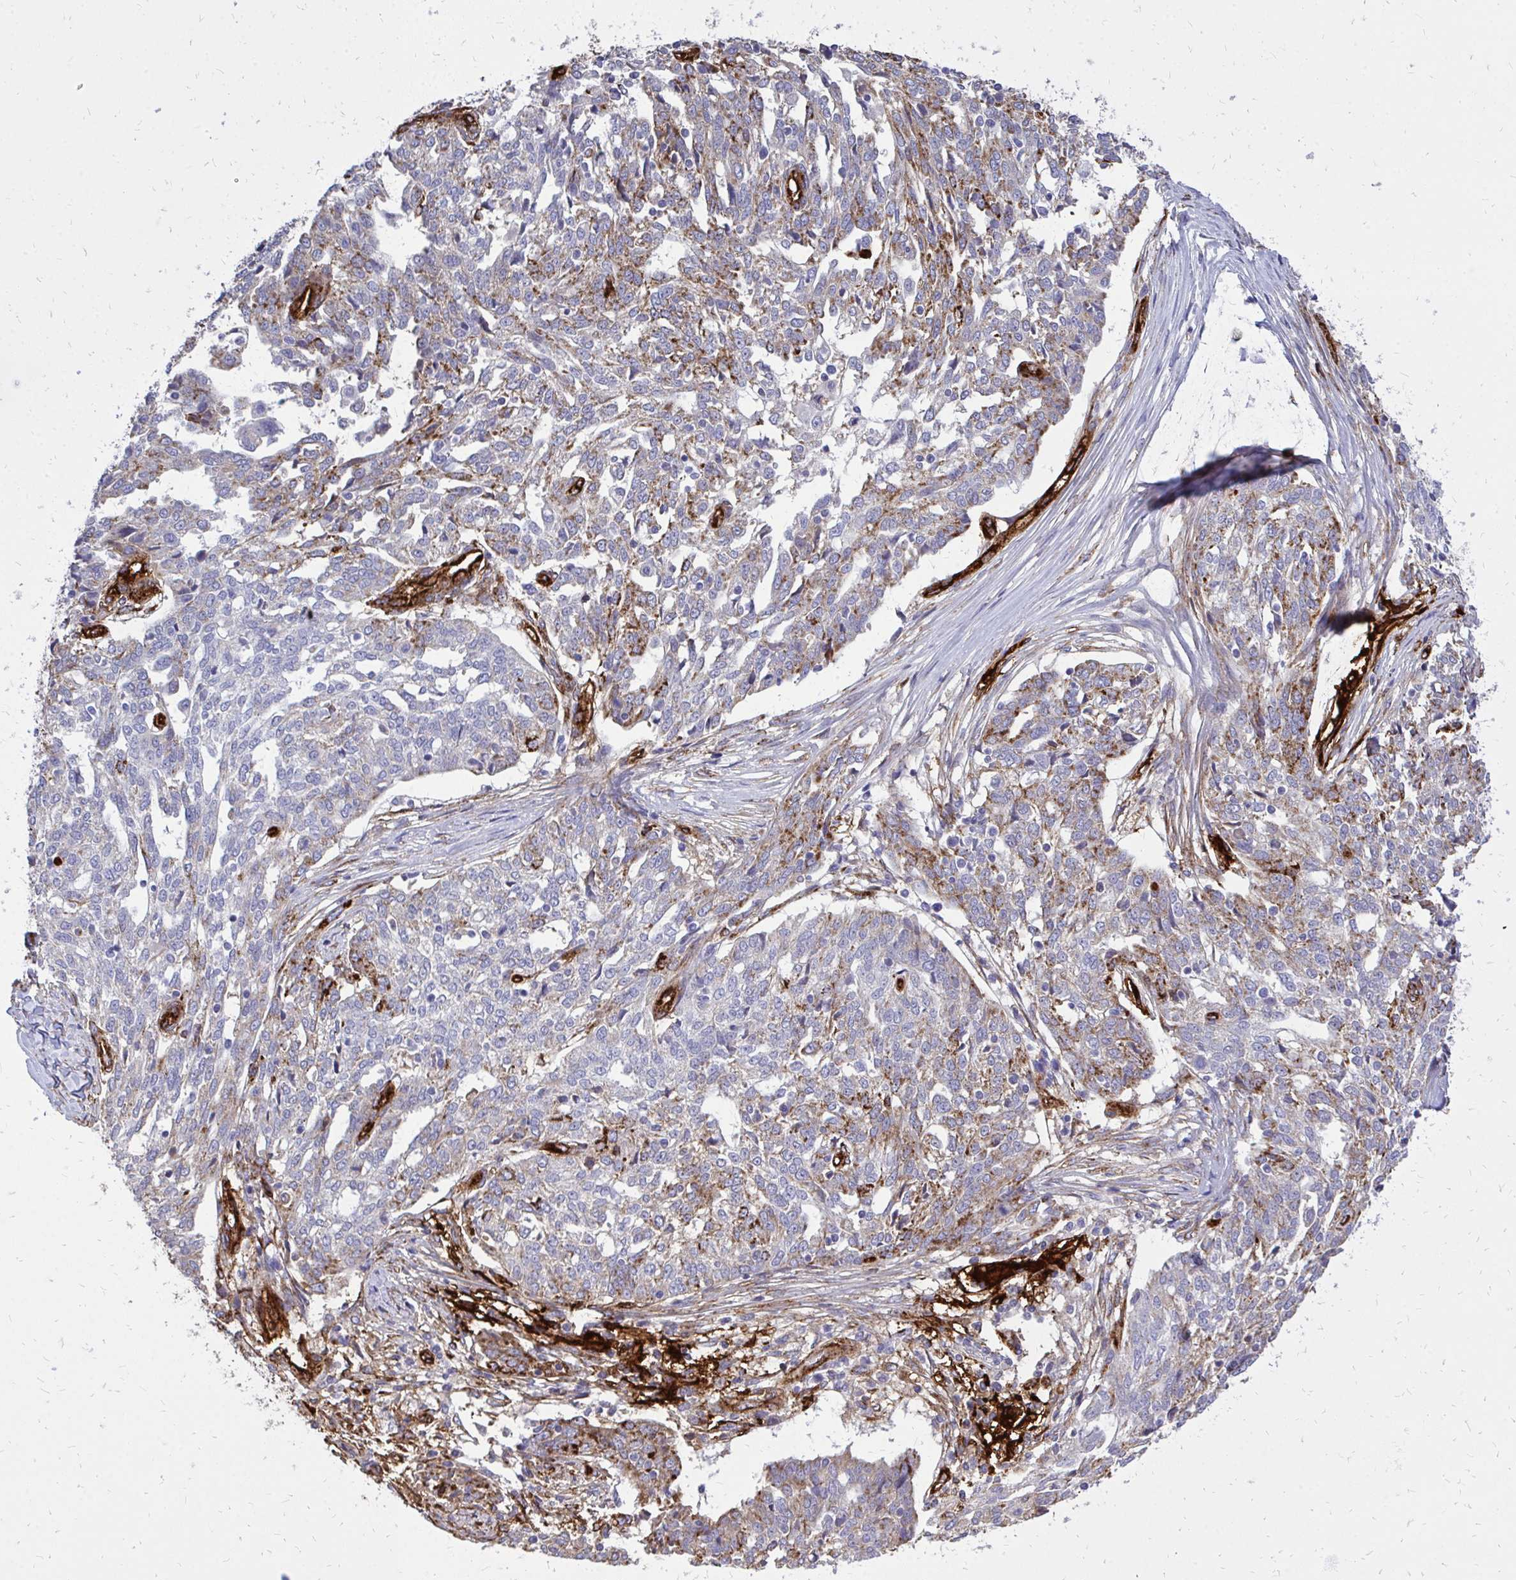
{"staining": {"intensity": "moderate", "quantity": "<25%", "location": "cytoplasmic/membranous"}, "tissue": "ovarian cancer", "cell_type": "Tumor cells", "image_type": "cancer", "snomed": [{"axis": "morphology", "description": "Cystadenocarcinoma, serous, NOS"}, {"axis": "topography", "description": "Ovary"}], "caption": "Tumor cells display low levels of moderate cytoplasmic/membranous positivity in approximately <25% of cells in ovarian serous cystadenocarcinoma.", "gene": "MARCKSL1", "patient": {"sex": "female", "age": 67}}